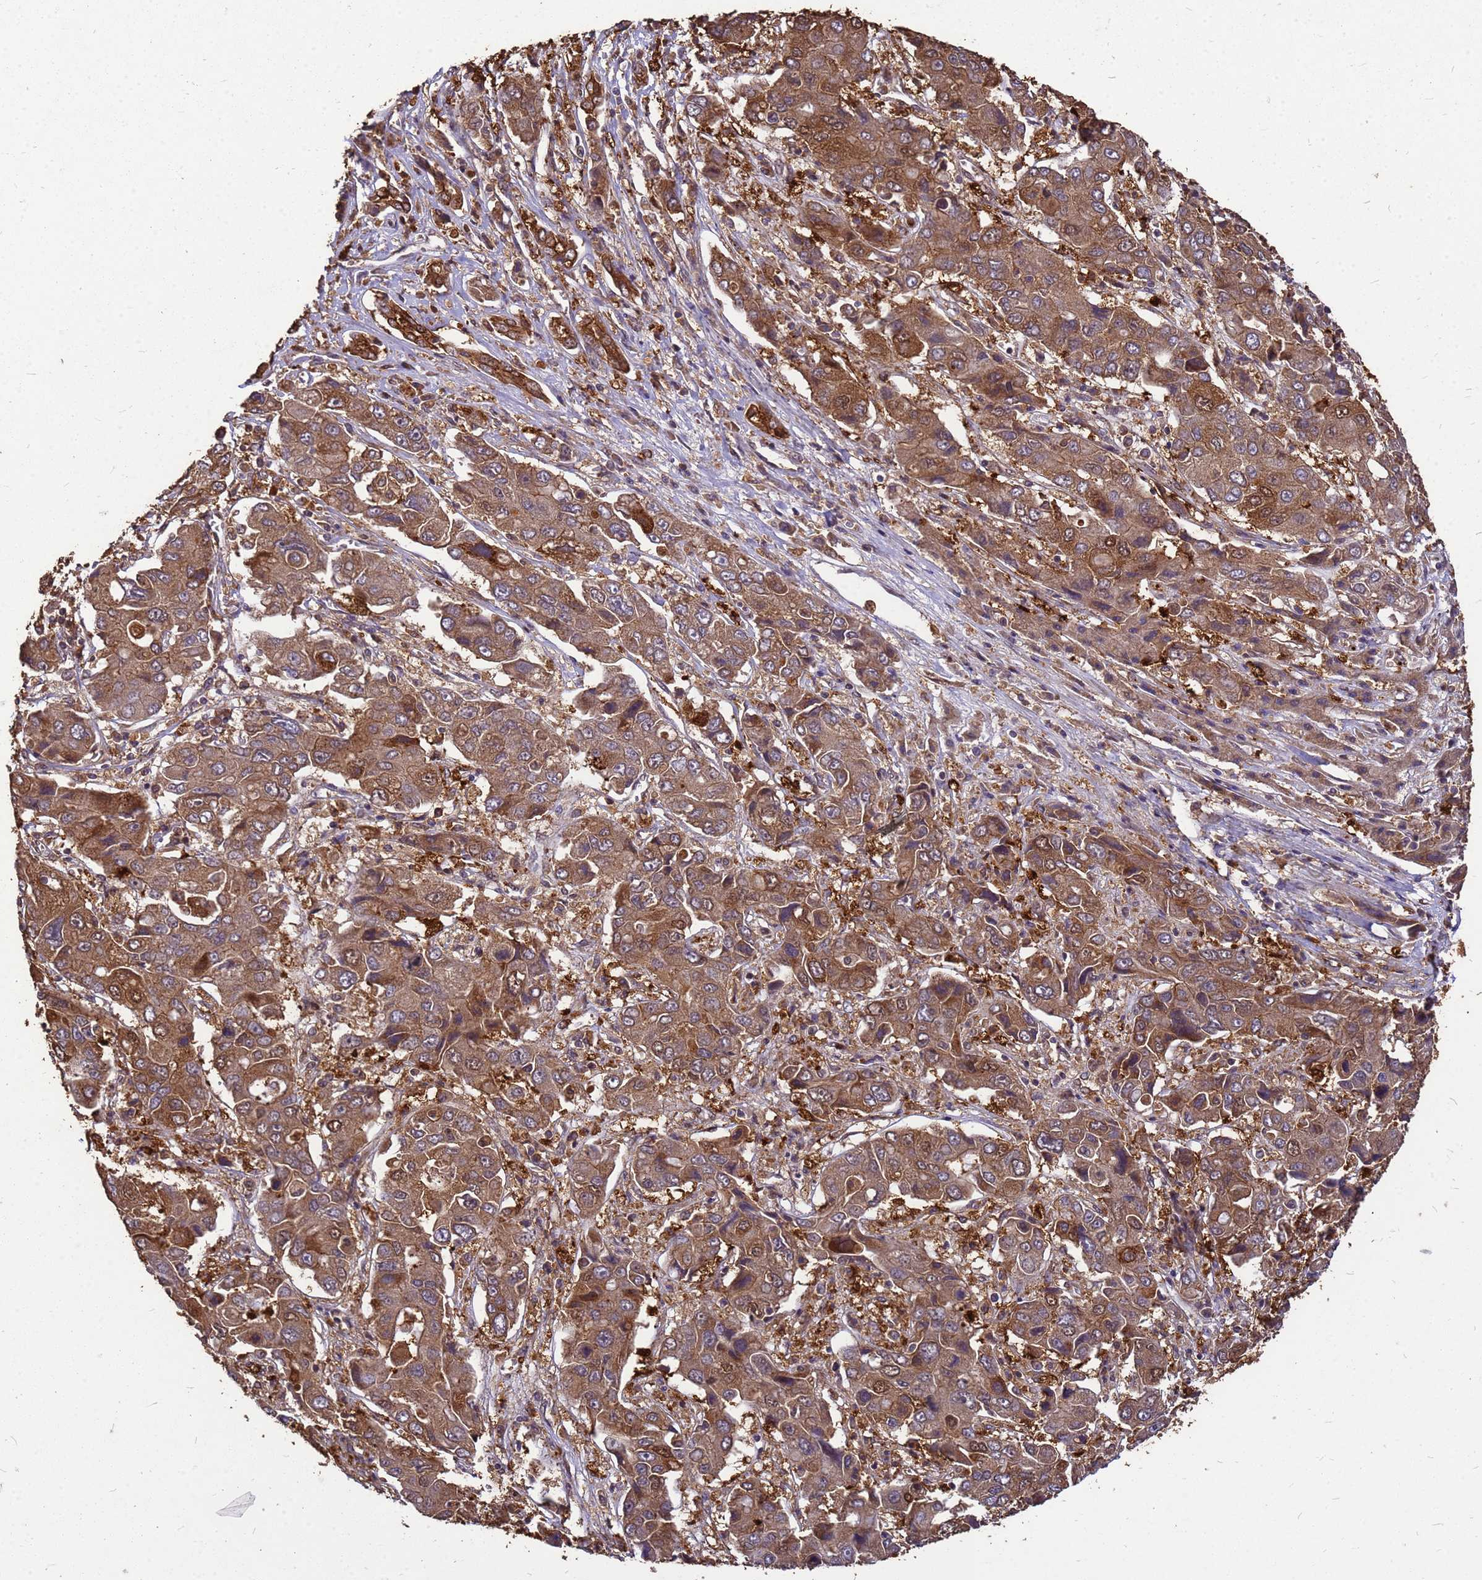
{"staining": {"intensity": "moderate", "quantity": ">75%", "location": "cytoplasmic/membranous"}, "tissue": "liver cancer", "cell_type": "Tumor cells", "image_type": "cancer", "snomed": [{"axis": "morphology", "description": "Cholangiocarcinoma"}, {"axis": "topography", "description": "Liver"}], "caption": "The image demonstrates immunohistochemical staining of liver cholangiocarcinoma. There is moderate cytoplasmic/membranous positivity is present in about >75% of tumor cells. The protein is stained brown, and the nuclei are stained in blue (DAB IHC with brightfield microscopy, high magnification).", "gene": "ZNF618", "patient": {"sex": "male", "age": 67}}